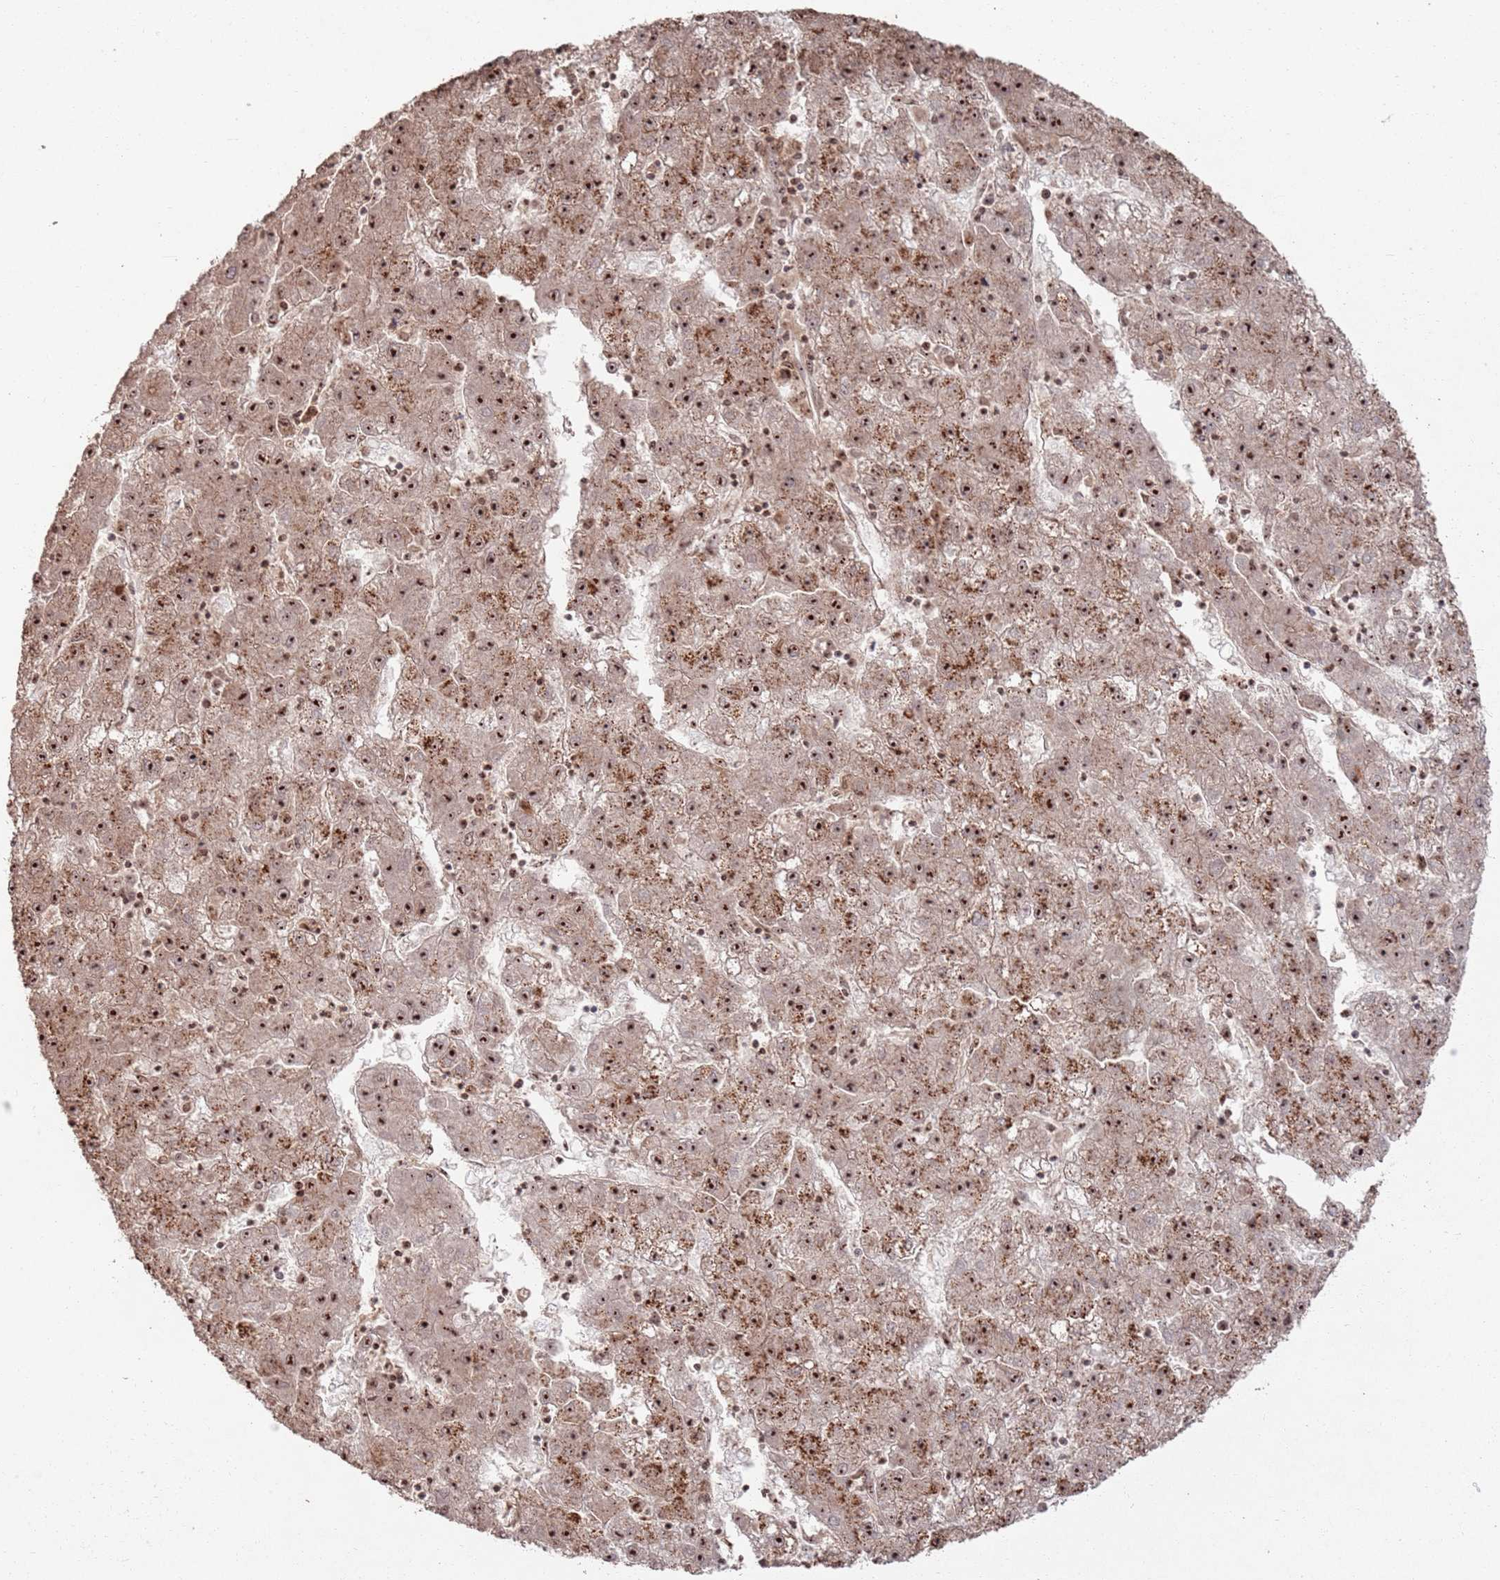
{"staining": {"intensity": "strong", "quantity": ">75%", "location": "nuclear"}, "tissue": "liver cancer", "cell_type": "Tumor cells", "image_type": "cancer", "snomed": [{"axis": "morphology", "description": "Carcinoma, Hepatocellular, NOS"}, {"axis": "topography", "description": "Liver"}], "caption": "Protein analysis of liver hepatocellular carcinoma tissue exhibits strong nuclear positivity in about >75% of tumor cells. Immunohistochemistry (ihc) stains the protein of interest in brown and the nuclei are stained blue.", "gene": "UTP11", "patient": {"sex": "male", "age": 72}}